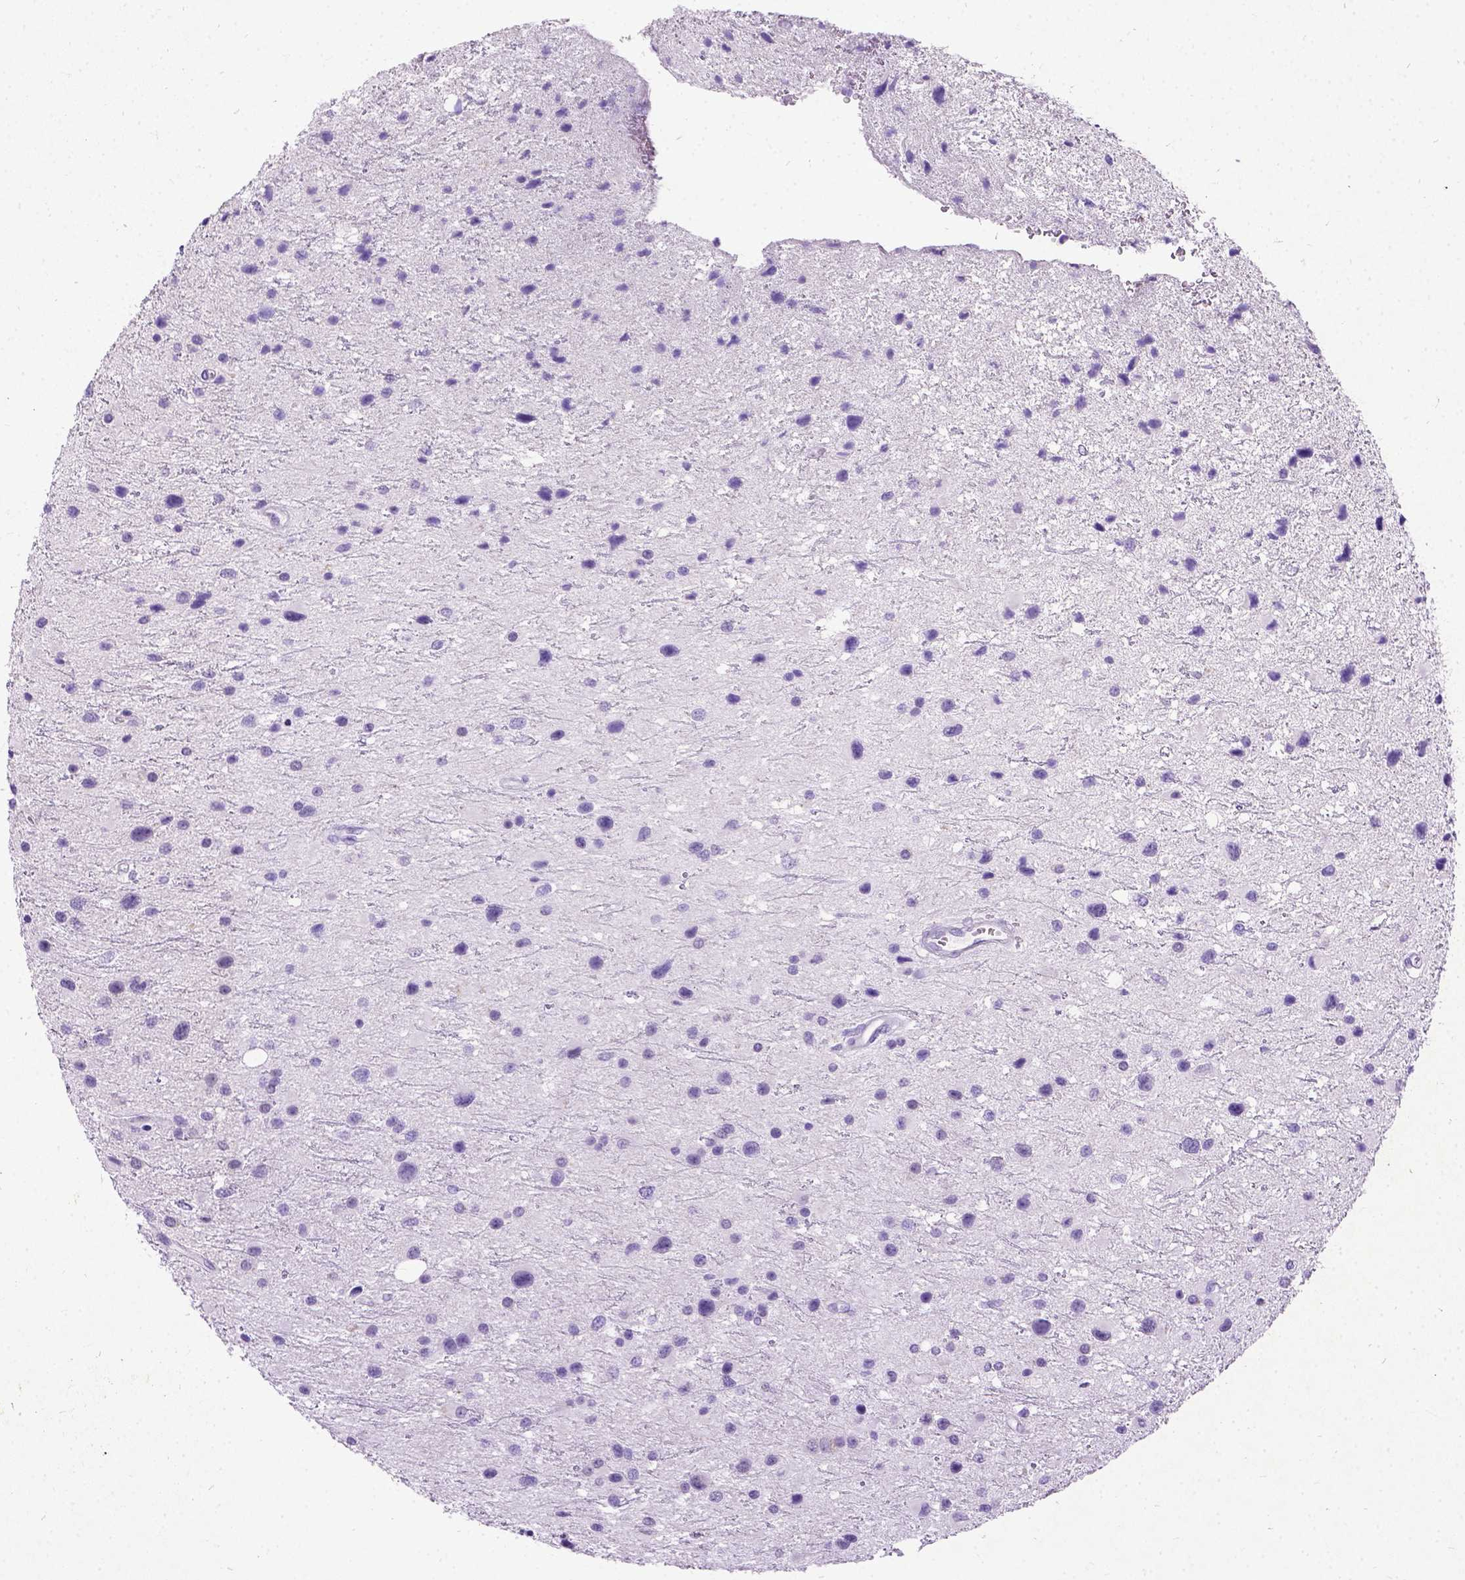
{"staining": {"intensity": "negative", "quantity": "none", "location": "none"}, "tissue": "glioma", "cell_type": "Tumor cells", "image_type": "cancer", "snomed": [{"axis": "morphology", "description": "Glioma, malignant, Low grade"}, {"axis": "topography", "description": "Brain"}], "caption": "An immunohistochemistry histopathology image of glioma is shown. There is no staining in tumor cells of glioma.", "gene": "NEUROD4", "patient": {"sex": "female", "age": 32}}